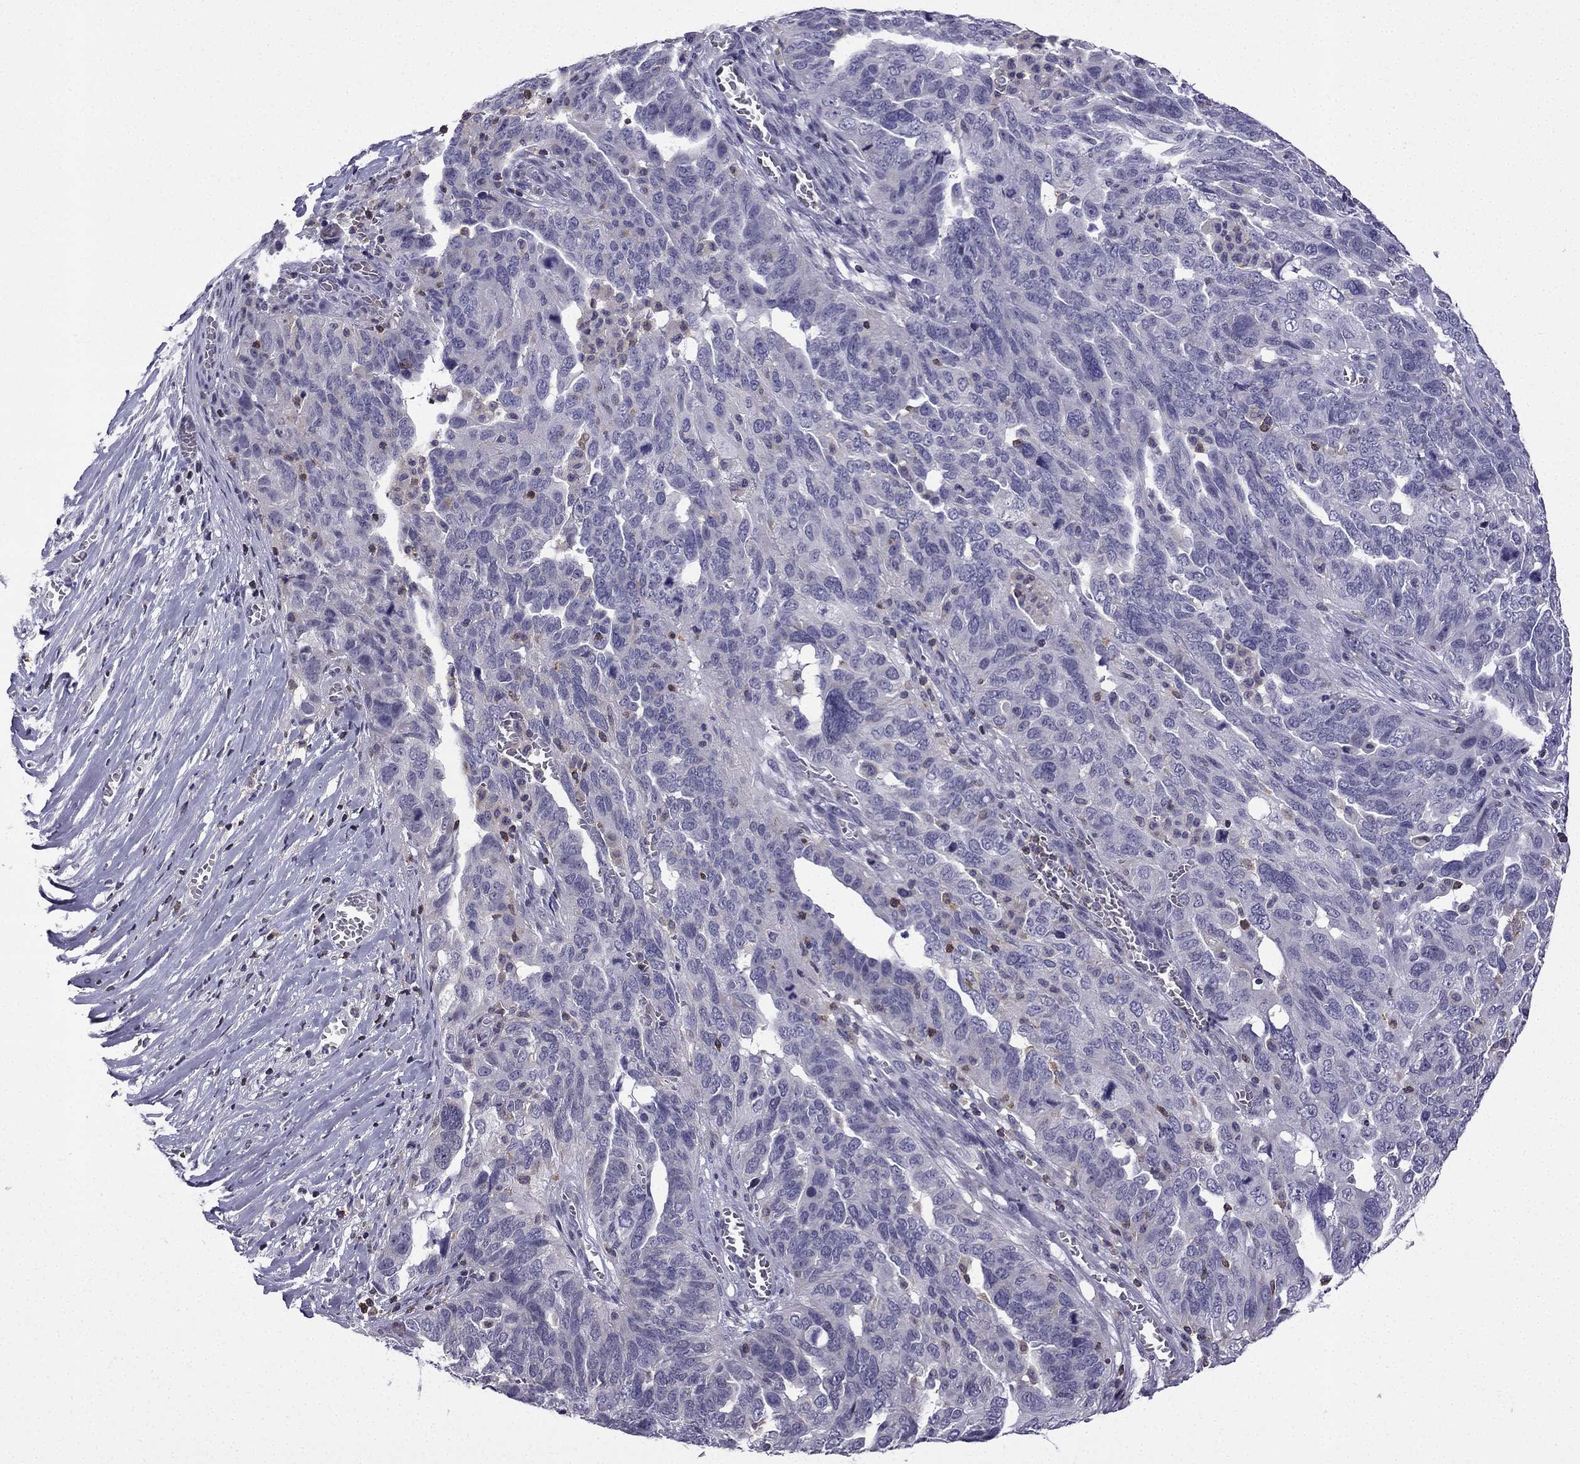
{"staining": {"intensity": "negative", "quantity": "none", "location": "none"}, "tissue": "ovarian cancer", "cell_type": "Tumor cells", "image_type": "cancer", "snomed": [{"axis": "morphology", "description": "Carcinoma, endometroid"}, {"axis": "topography", "description": "Soft tissue"}, {"axis": "topography", "description": "Ovary"}], "caption": "Immunohistochemistry micrograph of human ovarian cancer (endometroid carcinoma) stained for a protein (brown), which demonstrates no staining in tumor cells.", "gene": "CCK", "patient": {"sex": "female", "age": 52}}